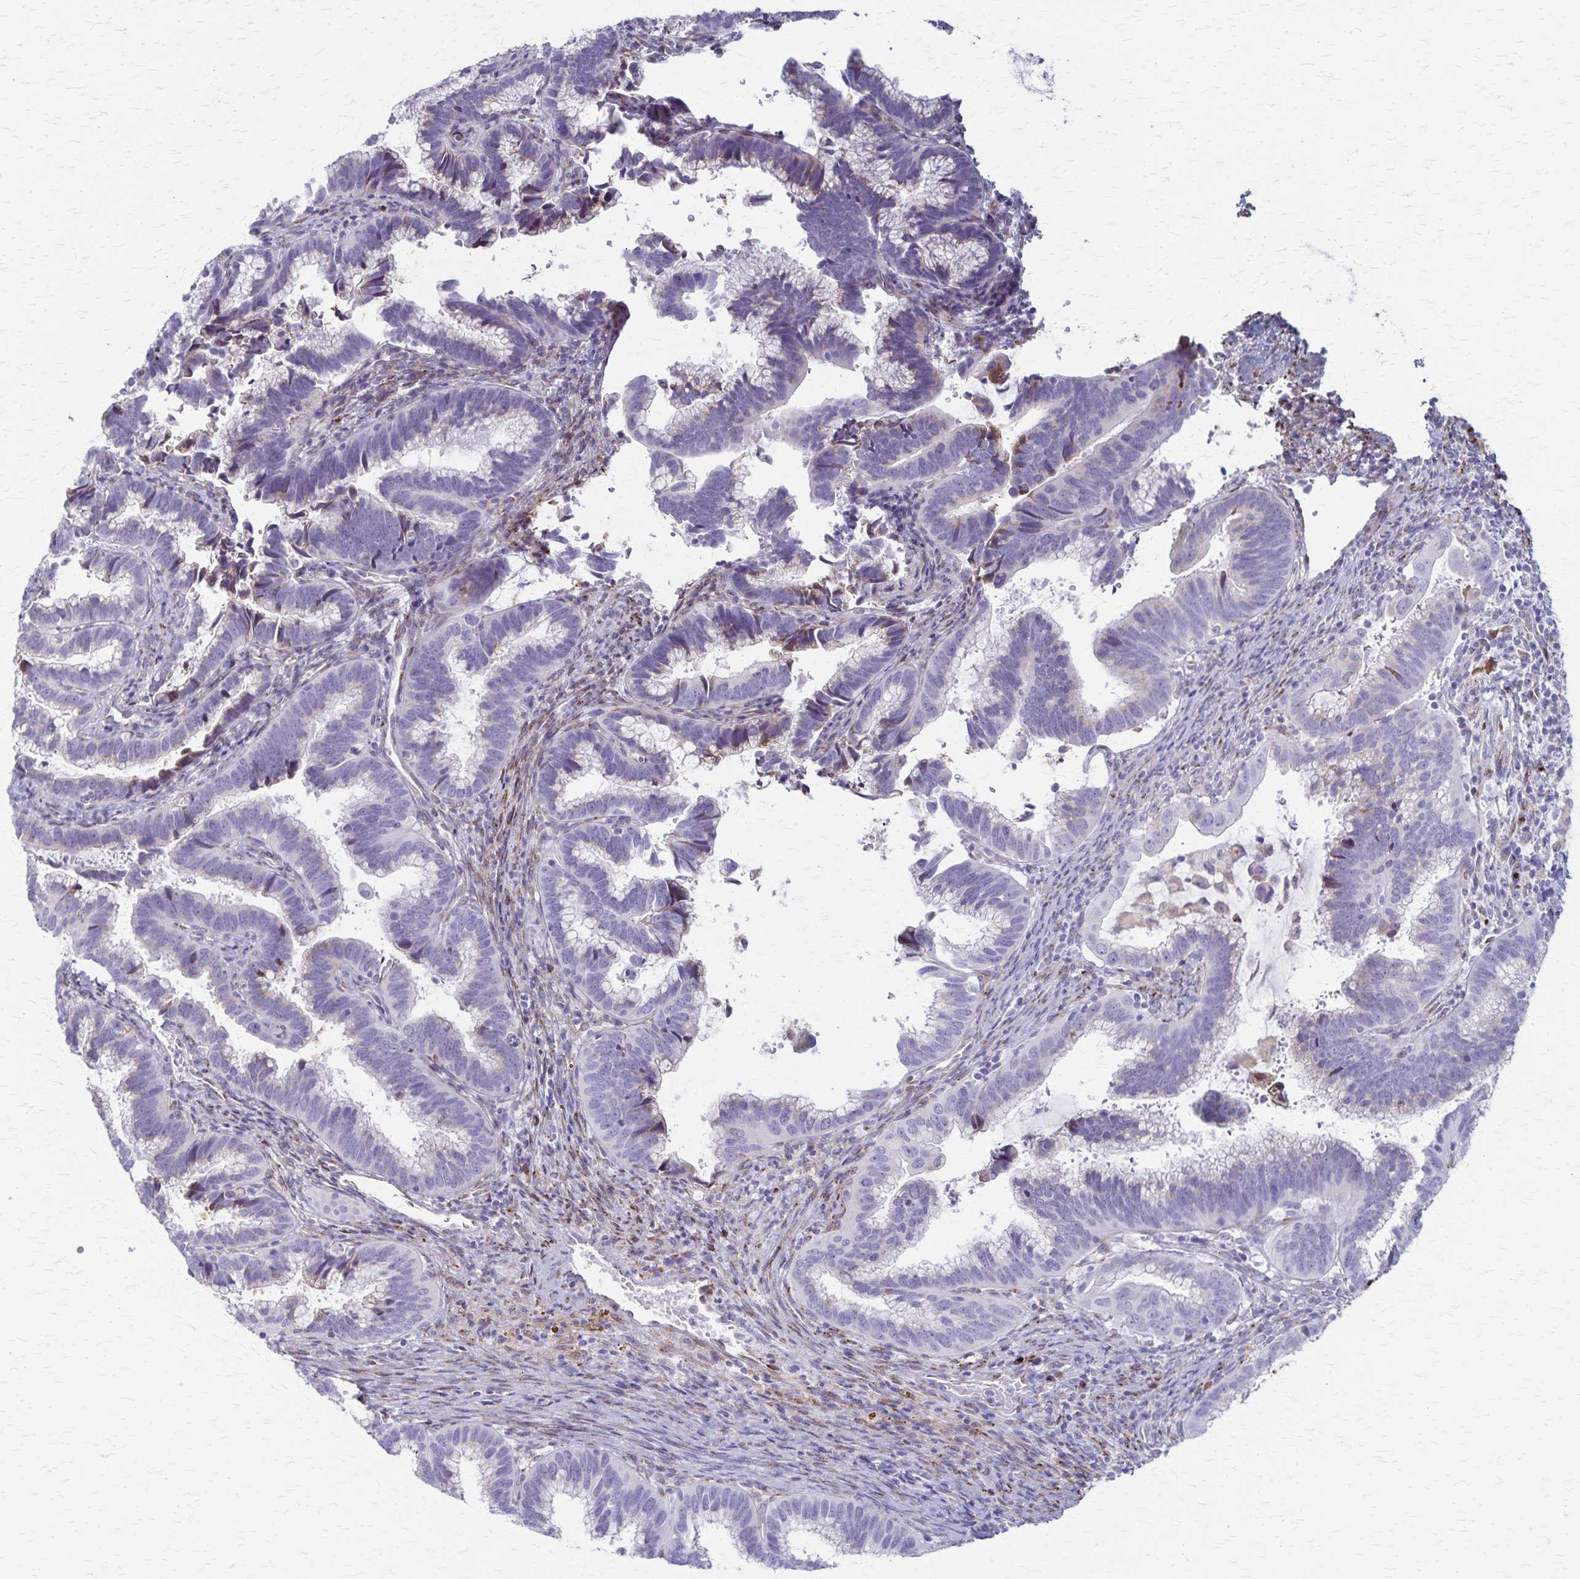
{"staining": {"intensity": "negative", "quantity": "none", "location": "none"}, "tissue": "cervical cancer", "cell_type": "Tumor cells", "image_type": "cancer", "snomed": [{"axis": "morphology", "description": "Adenocarcinoma, NOS"}, {"axis": "topography", "description": "Cervix"}], "caption": "DAB (3,3'-diaminobenzidine) immunohistochemical staining of adenocarcinoma (cervical) reveals no significant positivity in tumor cells.", "gene": "MCFD2", "patient": {"sex": "female", "age": 61}}